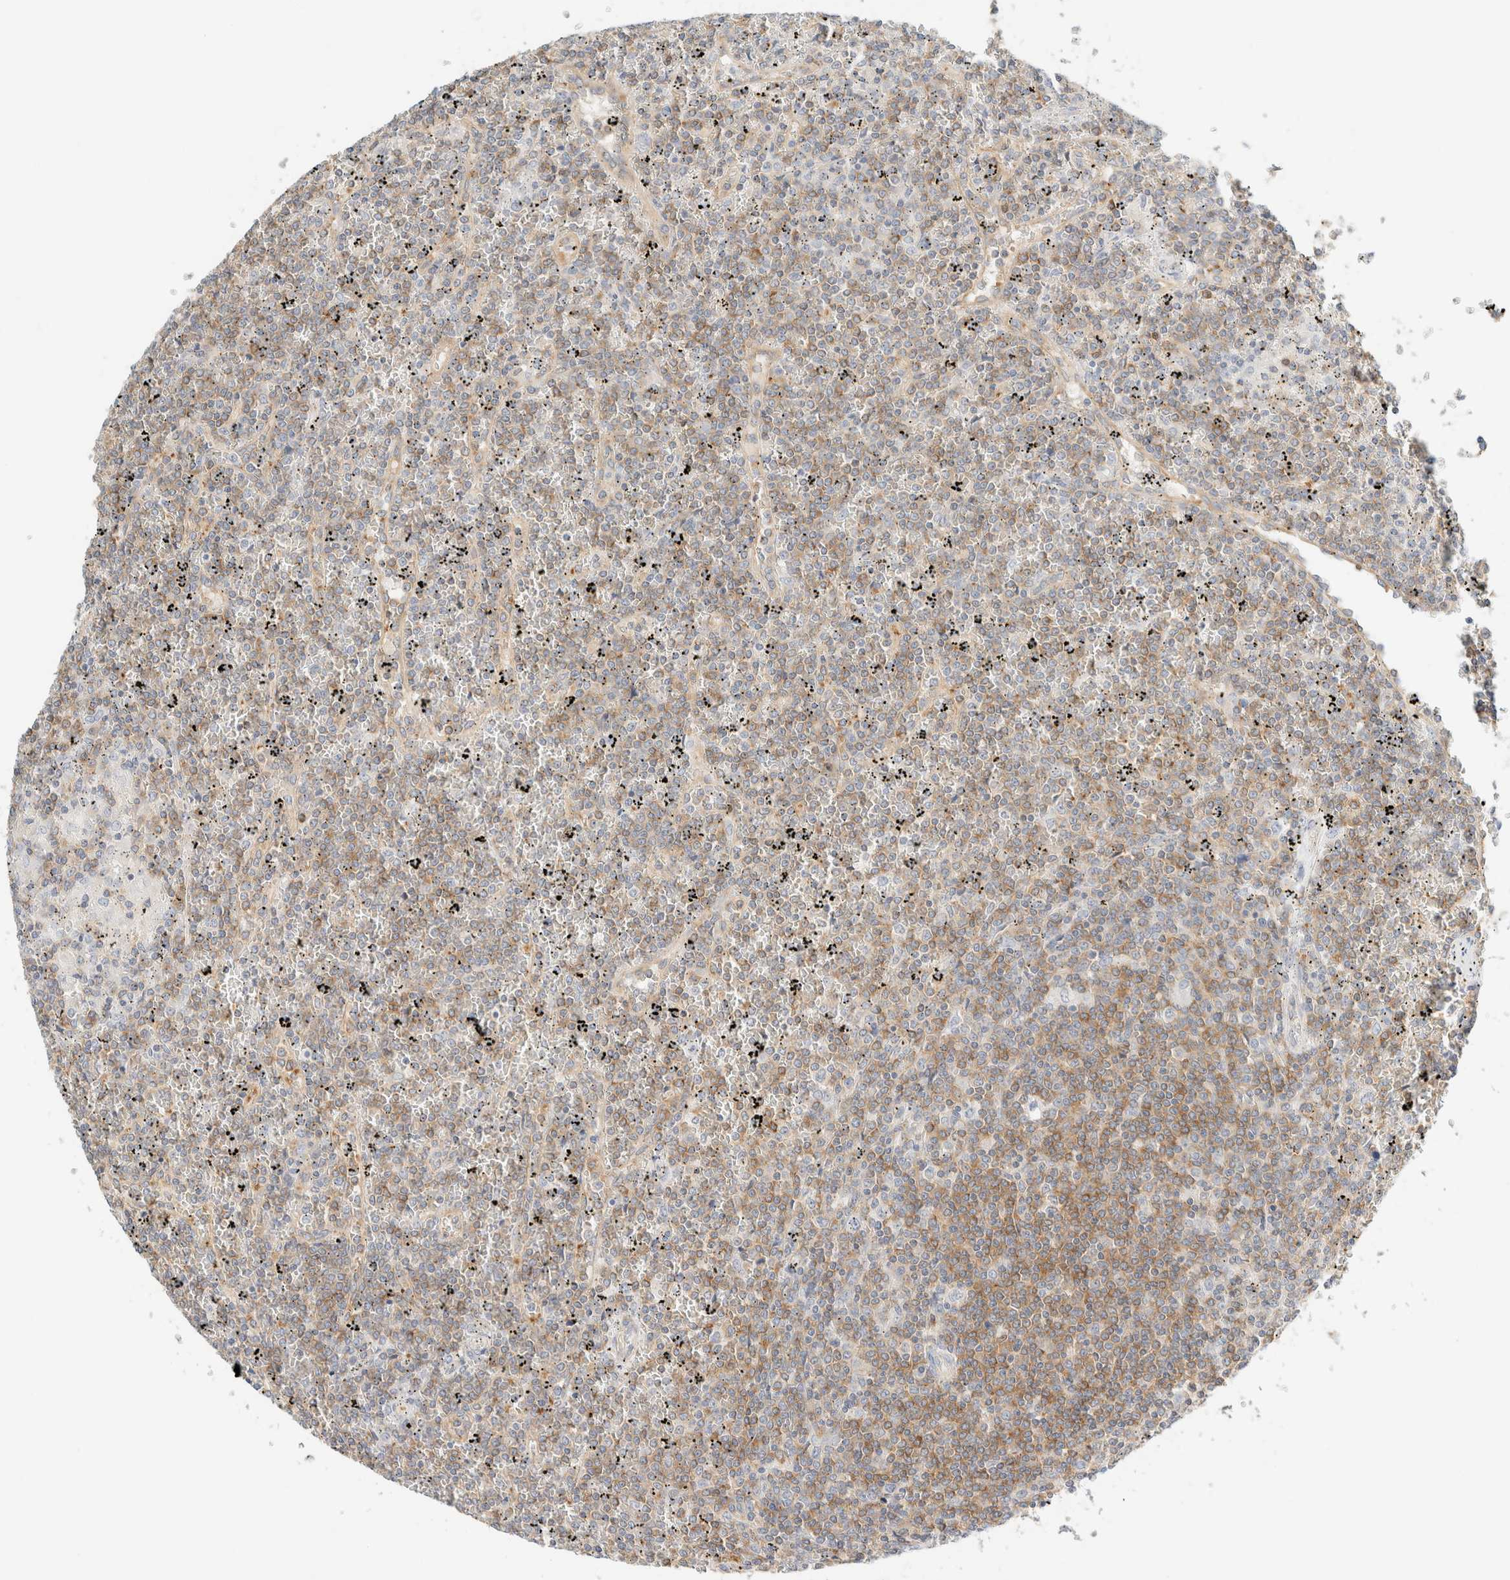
{"staining": {"intensity": "moderate", "quantity": "<25%", "location": "cytoplasmic/membranous"}, "tissue": "lymphoma", "cell_type": "Tumor cells", "image_type": "cancer", "snomed": [{"axis": "morphology", "description": "Malignant lymphoma, non-Hodgkin's type, Low grade"}, {"axis": "topography", "description": "Spleen"}], "caption": "IHC of human lymphoma displays low levels of moderate cytoplasmic/membranous staining in approximately <25% of tumor cells.", "gene": "SH3GLB2", "patient": {"sex": "female", "age": 19}}